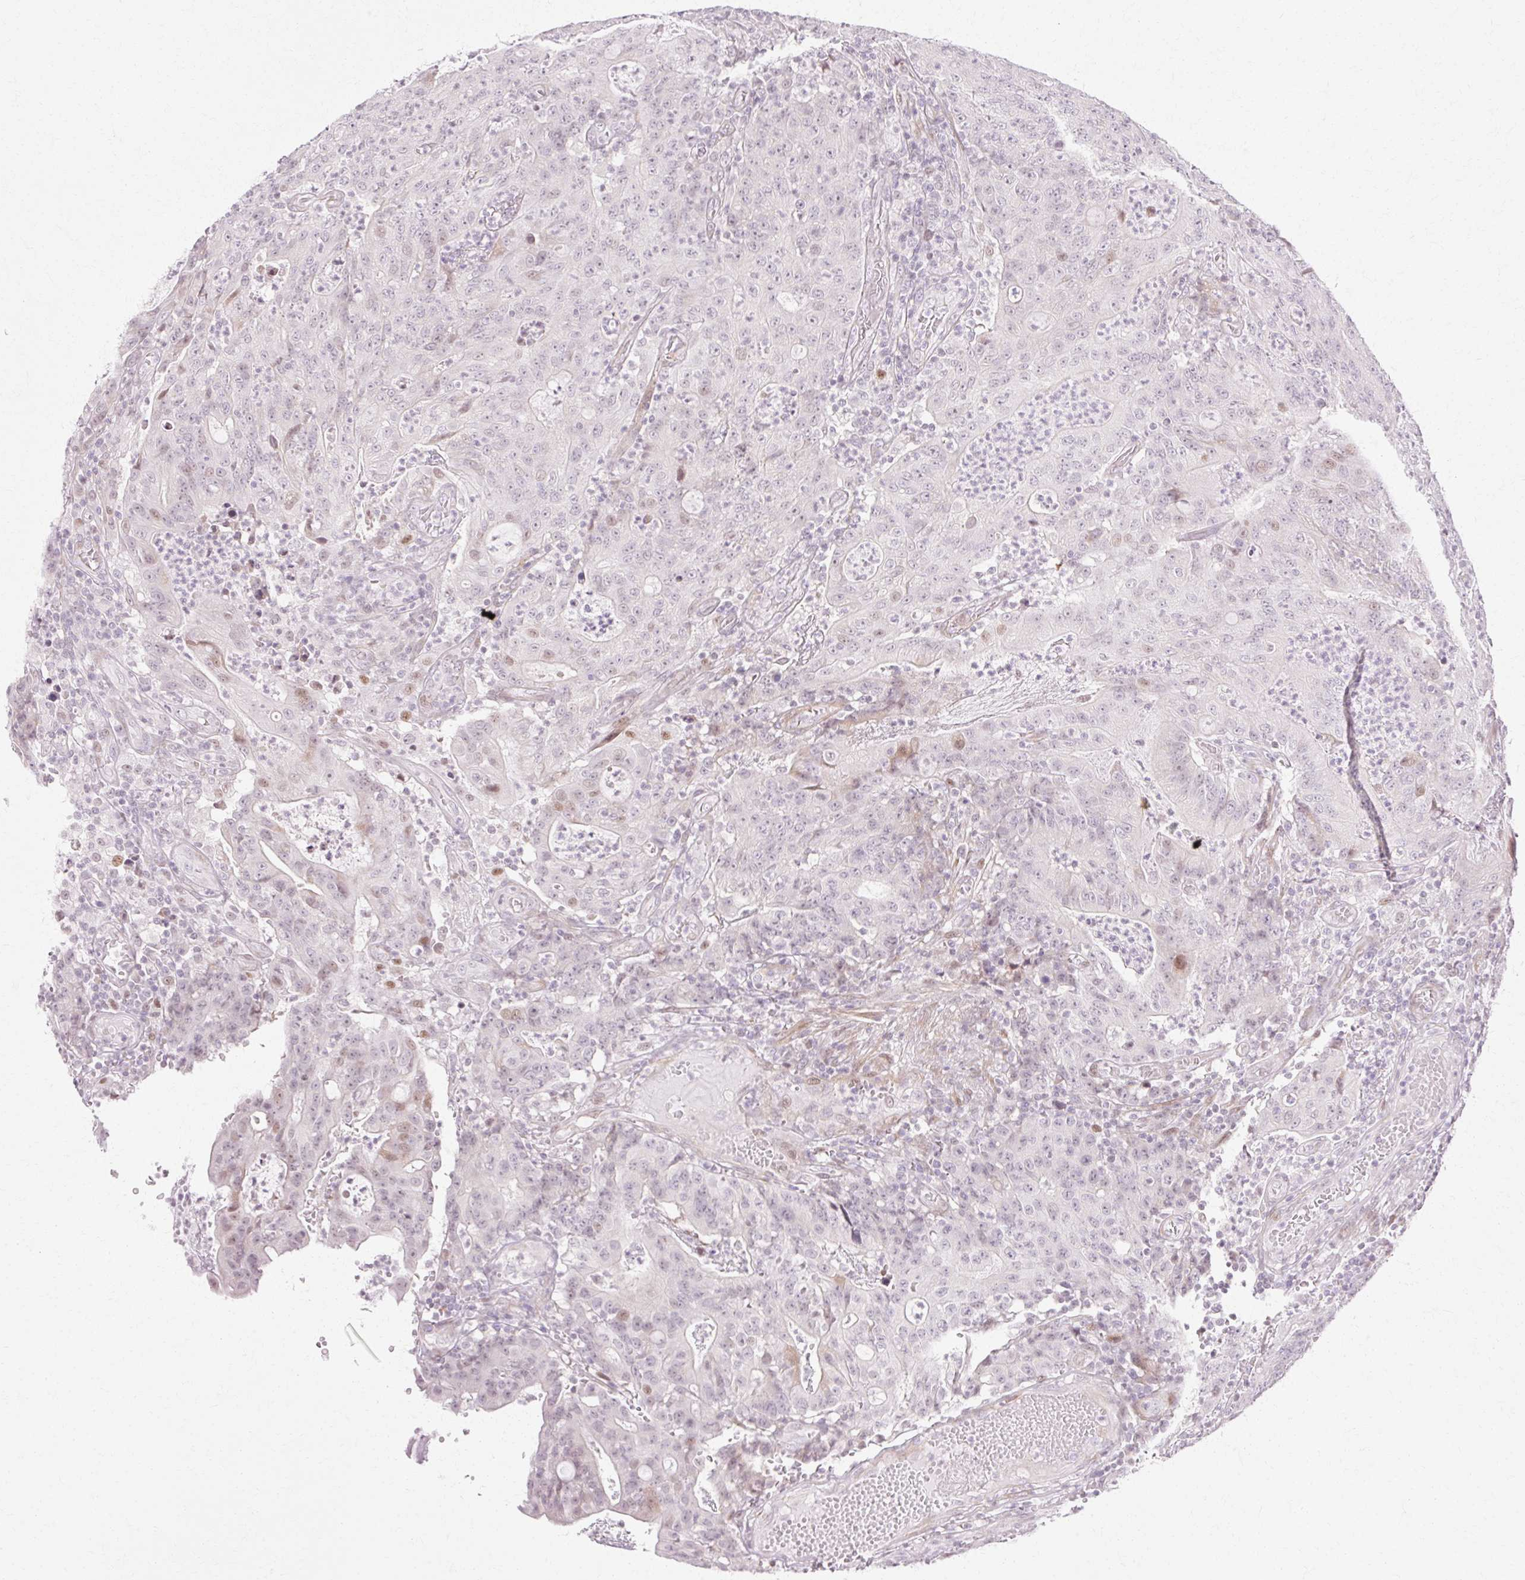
{"staining": {"intensity": "moderate", "quantity": "<25%", "location": "nuclear"}, "tissue": "colorectal cancer", "cell_type": "Tumor cells", "image_type": "cancer", "snomed": [{"axis": "morphology", "description": "Adenocarcinoma, NOS"}, {"axis": "topography", "description": "Colon"}], "caption": "The immunohistochemical stain labels moderate nuclear staining in tumor cells of colorectal cancer tissue.", "gene": "C3orf49", "patient": {"sex": "male", "age": 83}}